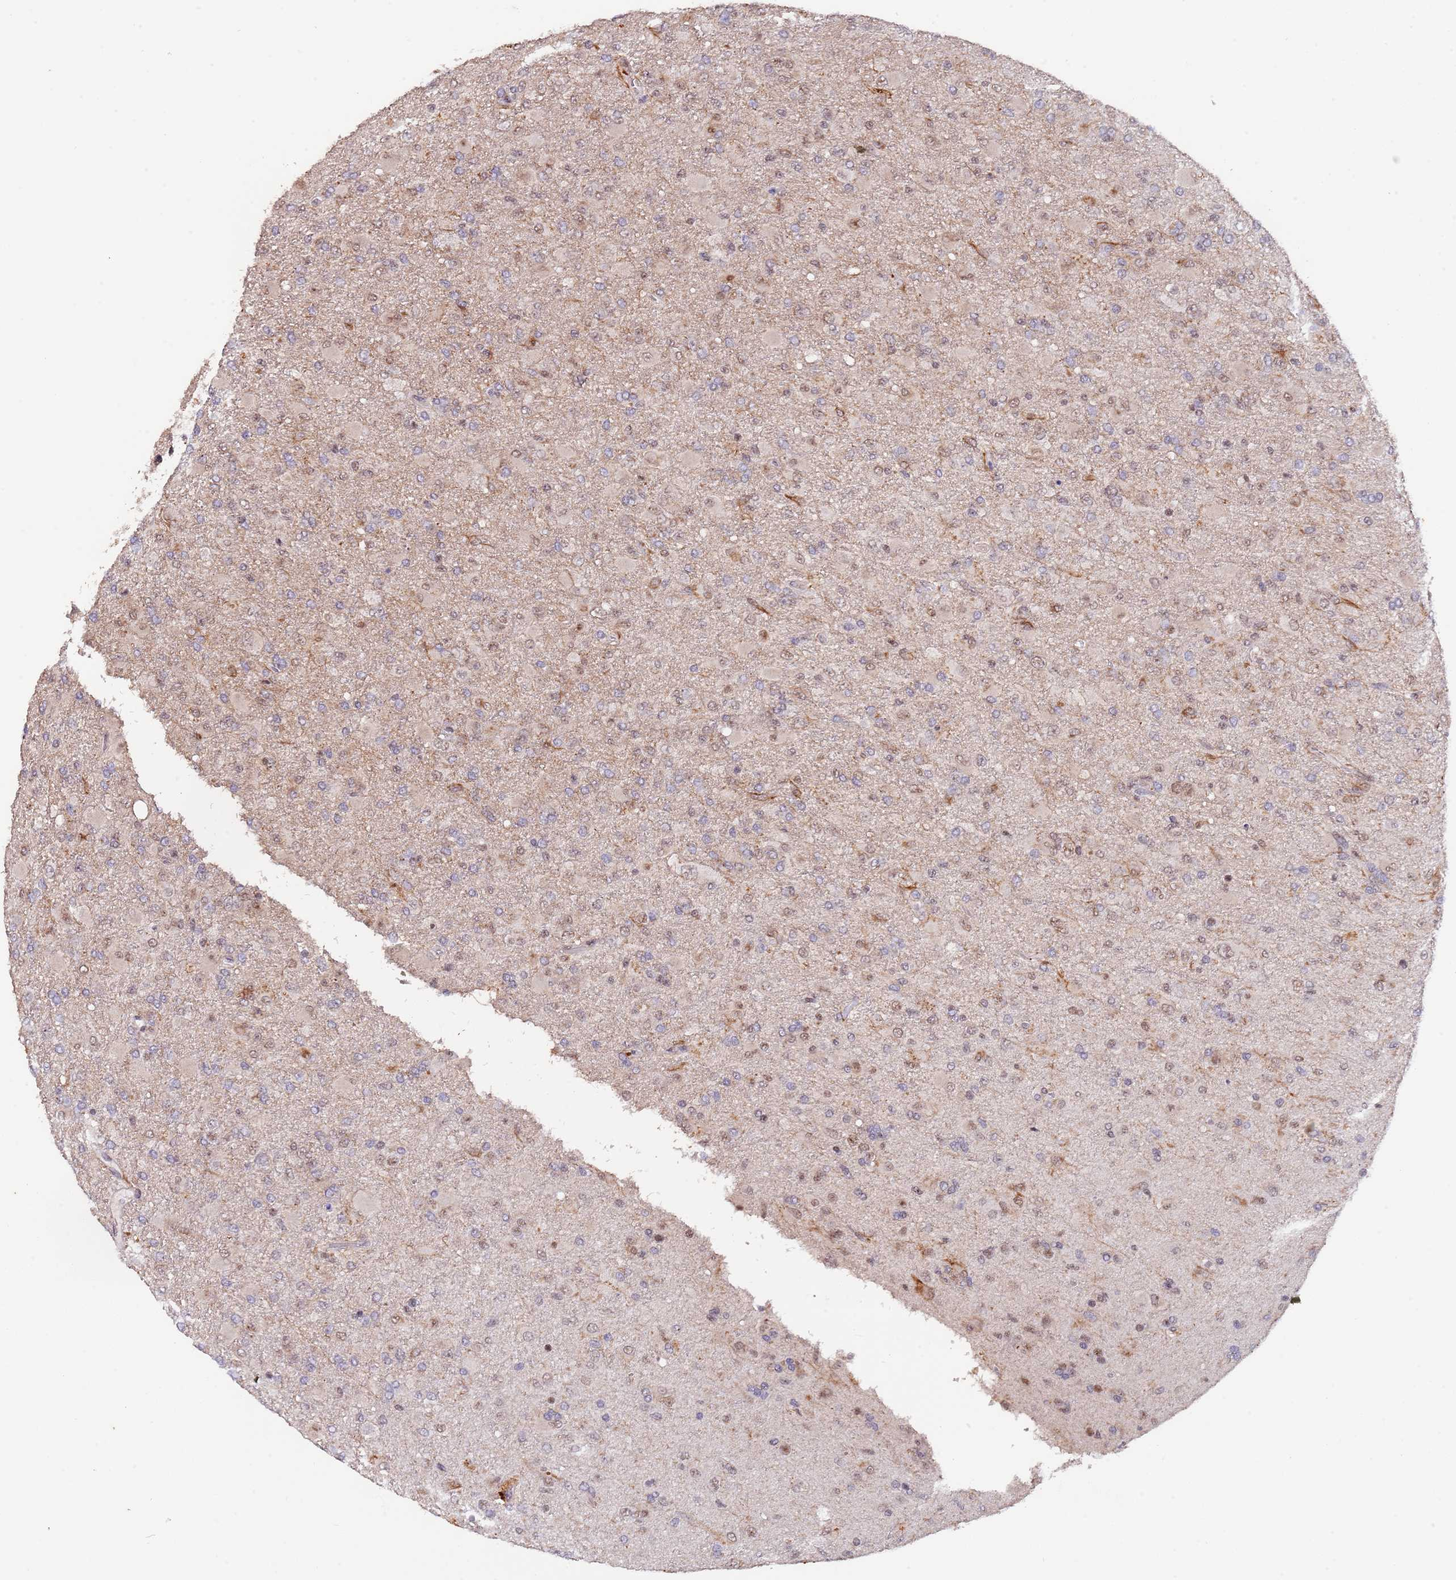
{"staining": {"intensity": "negative", "quantity": "none", "location": "none"}, "tissue": "glioma", "cell_type": "Tumor cells", "image_type": "cancer", "snomed": [{"axis": "morphology", "description": "Glioma, malignant, Low grade"}, {"axis": "topography", "description": "Brain"}], "caption": "High power microscopy photomicrograph of an immunohistochemistry (IHC) histopathology image of glioma, revealing no significant positivity in tumor cells.", "gene": "CIZ1", "patient": {"sex": "male", "age": 65}}